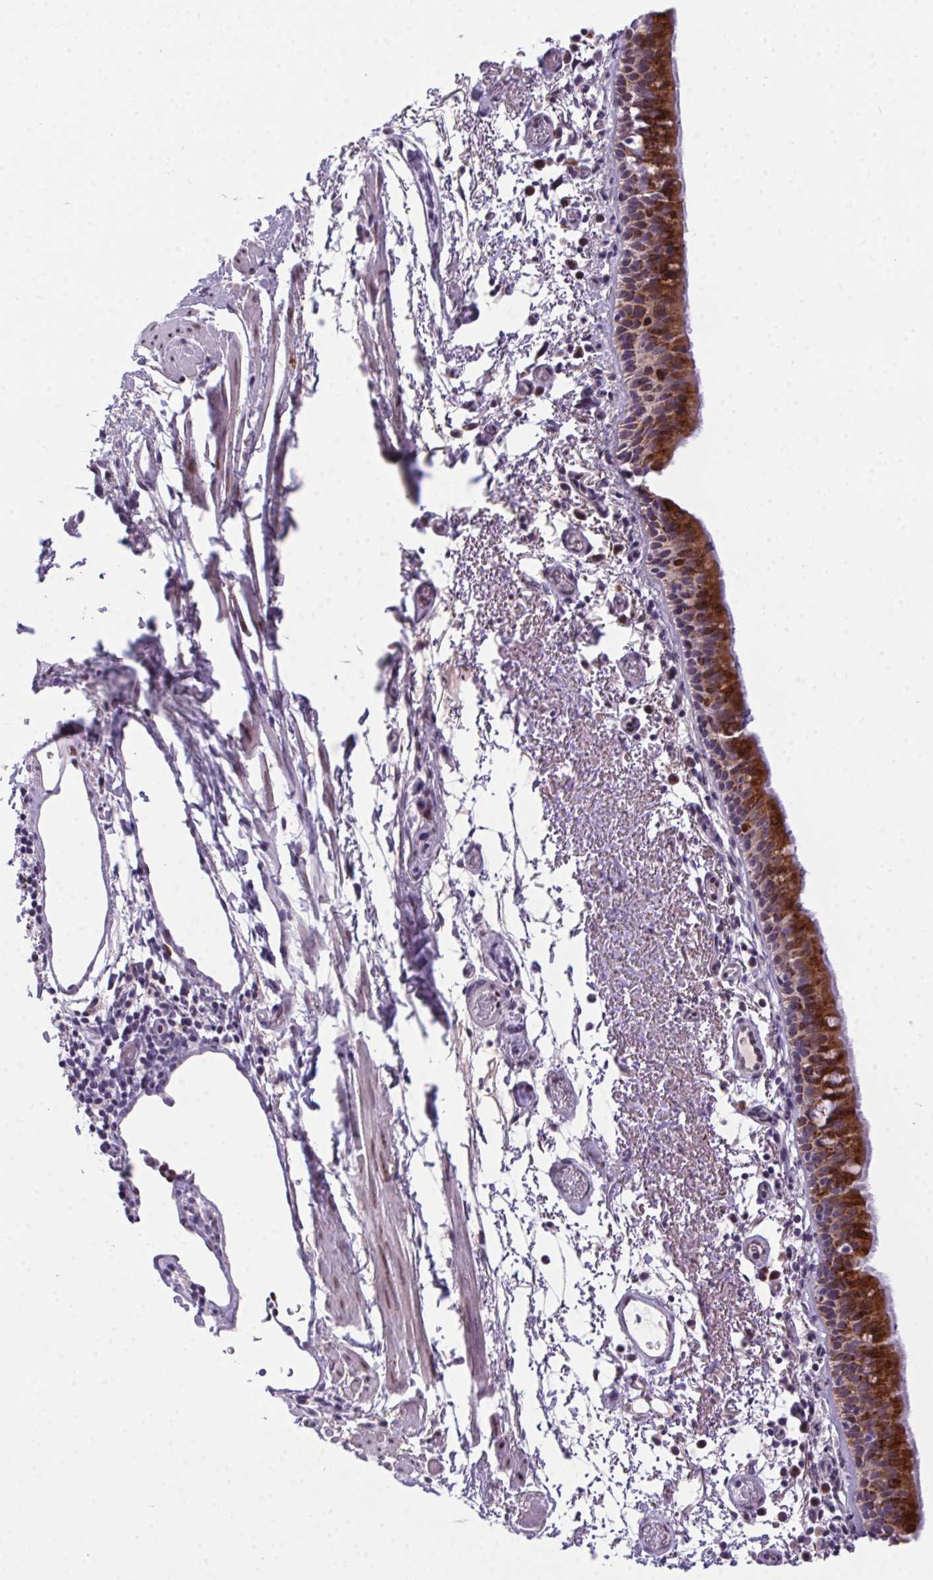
{"staining": {"intensity": "moderate", "quantity": "25%-75%", "location": "cytoplasmic/membranous"}, "tissue": "bronchus", "cell_type": "Respiratory epithelial cells", "image_type": "normal", "snomed": [{"axis": "morphology", "description": "Normal tissue, NOS"}, {"axis": "morphology", "description": "Adenocarcinoma, NOS"}, {"axis": "topography", "description": "Bronchus"}], "caption": "This image exhibits immunohistochemistry (IHC) staining of normal human bronchus, with medium moderate cytoplasmic/membranous expression in about 25%-75% of respiratory epithelial cells.", "gene": "SP9", "patient": {"sex": "male", "age": 68}}